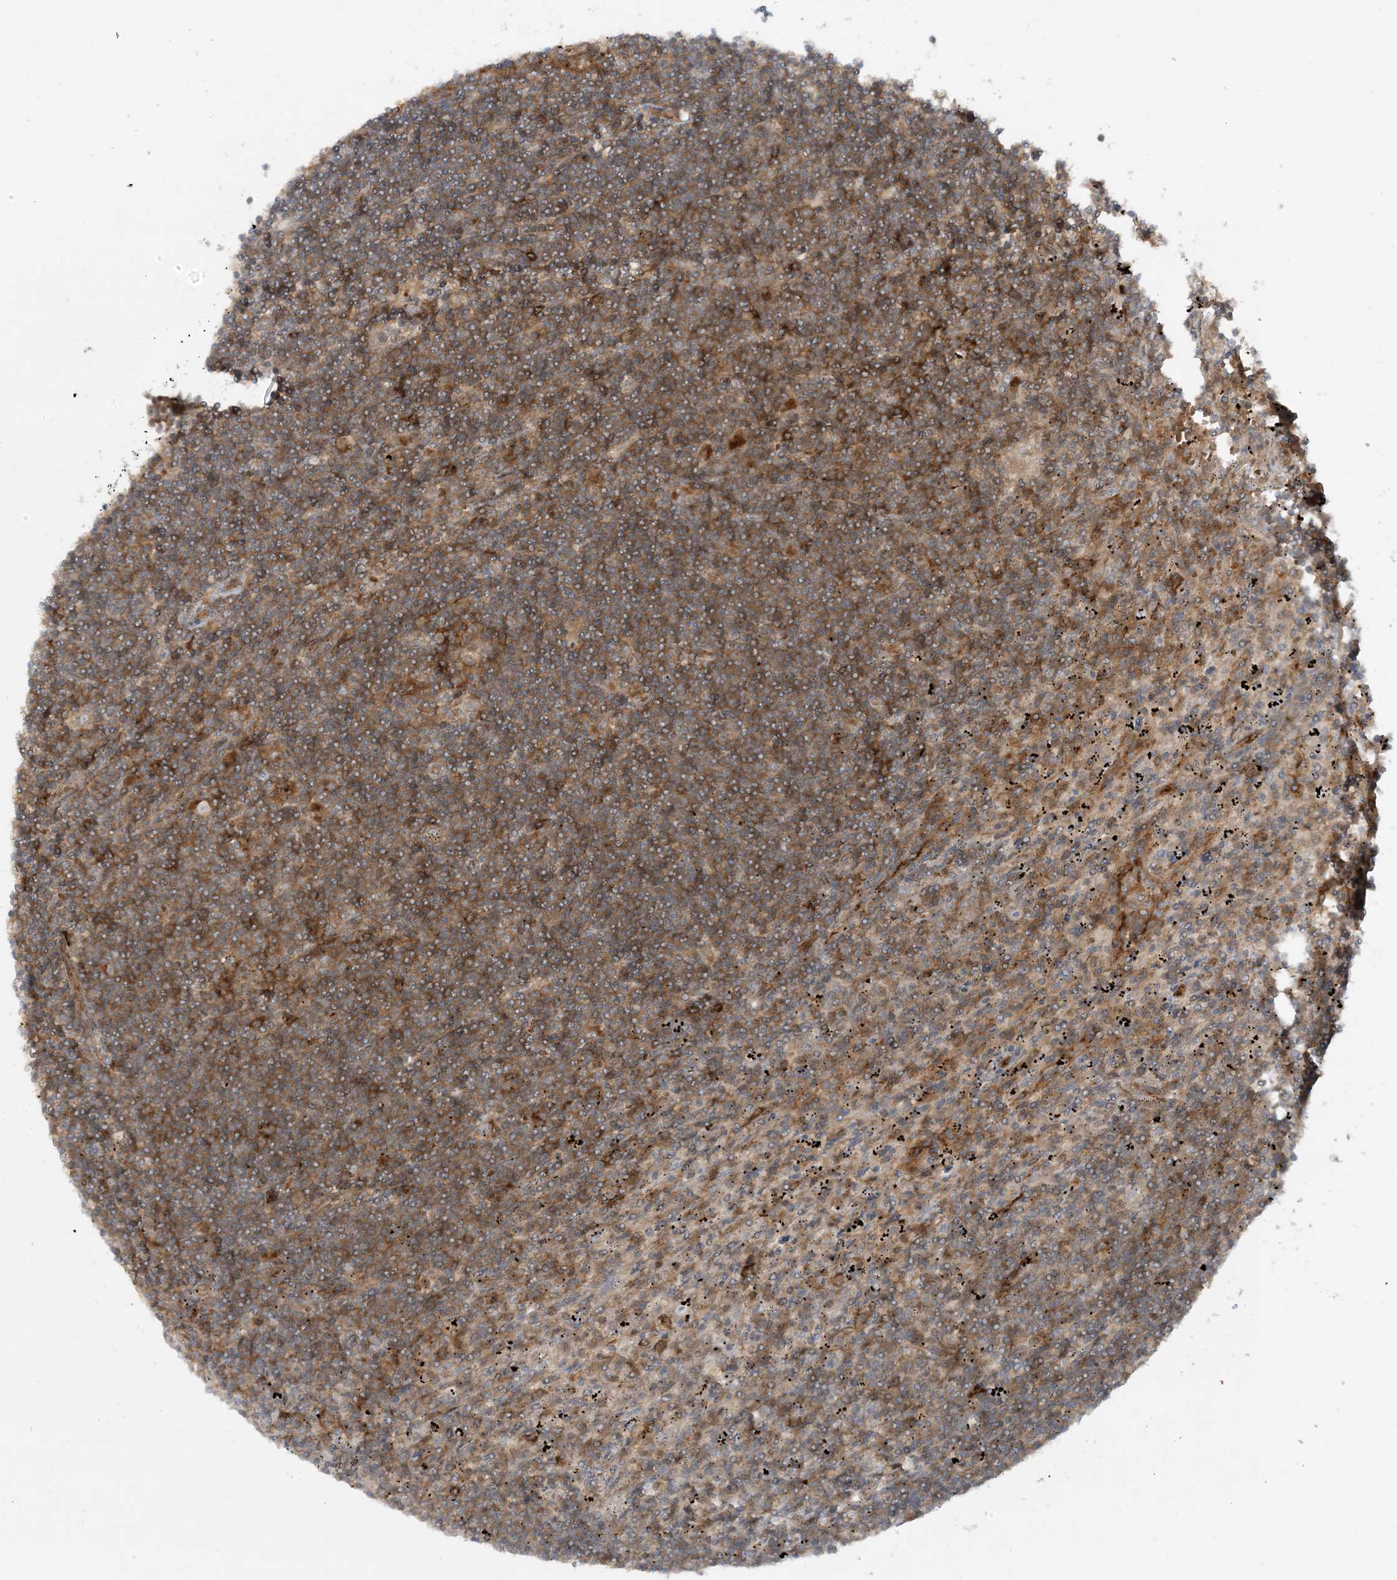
{"staining": {"intensity": "moderate", "quantity": "25%-75%", "location": "cytoplasmic/membranous"}, "tissue": "lymphoma", "cell_type": "Tumor cells", "image_type": "cancer", "snomed": [{"axis": "morphology", "description": "Malignant lymphoma, non-Hodgkin's type, Low grade"}, {"axis": "topography", "description": "Spleen"}], "caption": "Lymphoma stained with IHC exhibits moderate cytoplasmic/membranous positivity in approximately 25%-75% of tumor cells.", "gene": "STAM2", "patient": {"sex": "male", "age": 76}}